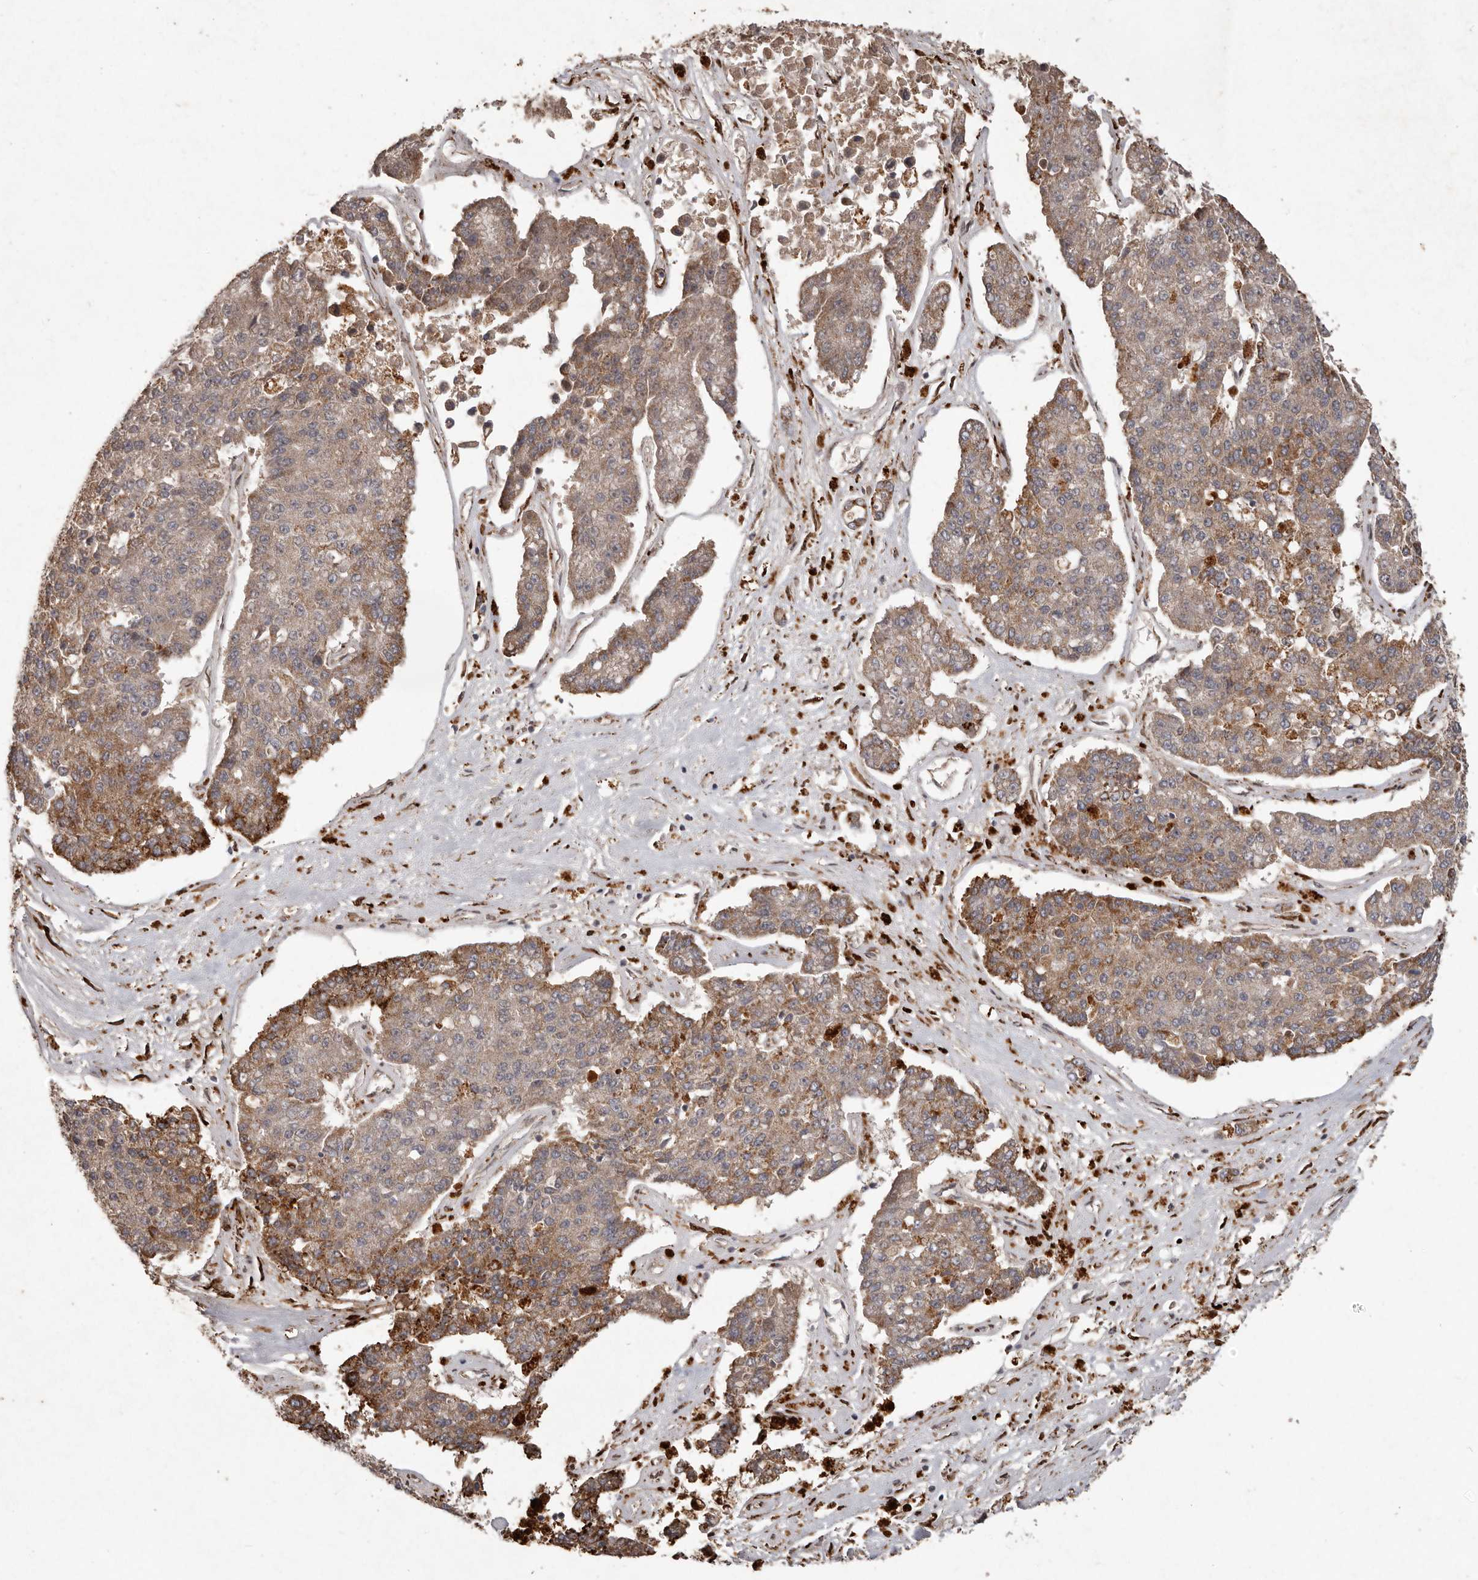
{"staining": {"intensity": "moderate", "quantity": ">75%", "location": "cytoplasmic/membranous"}, "tissue": "pancreatic cancer", "cell_type": "Tumor cells", "image_type": "cancer", "snomed": [{"axis": "morphology", "description": "Adenocarcinoma, NOS"}, {"axis": "topography", "description": "Pancreas"}], "caption": "Immunohistochemistry (IHC) of human pancreatic adenocarcinoma displays medium levels of moderate cytoplasmic/membranous positivity in approximately >75% of tumor cells.", "gene": "PLOD2", "patient": {"sex": "male", "age": 50}}